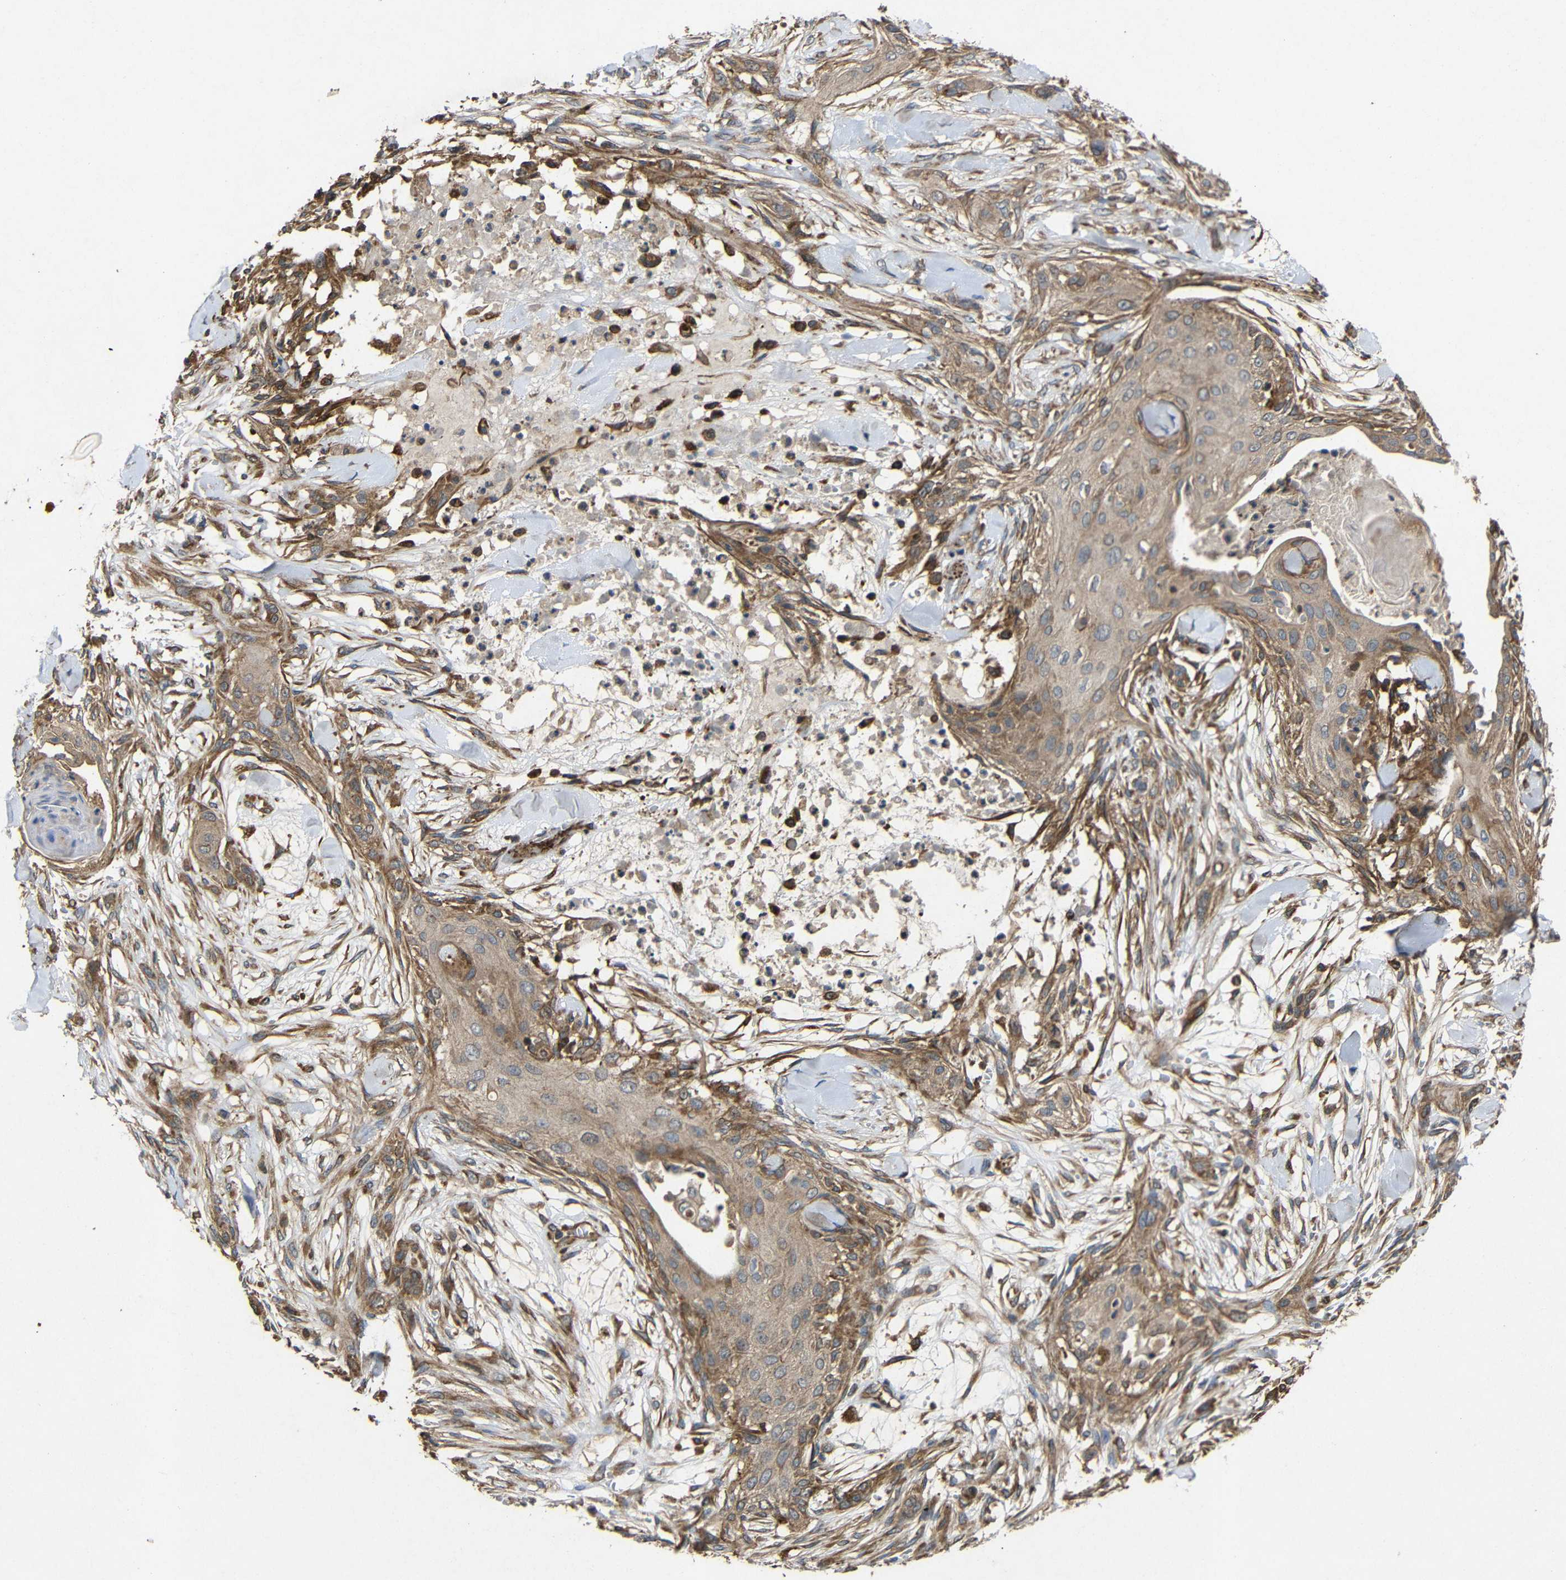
{"staining": {"intensity": "moderate", "quantity": ">75%", "location": "cytoplasmic/membranous"}, "tissue": "skin cancer", "cell_type": "Tumor cells", "image_type": "cancer", "snomed": [{"axis": "morphology", "description": "Squamous cell carcinoma, NOS"}, {"axis": "topography", "description": "Skin"}], "caption": "IHC photomicrograph of neoplastic tissue: human skin cancer (squamous cell carcinoma) stained using immunohistochemistry displays medium levels of moderate protein expression localized specifically in the cytoplasmic/membranous of tumor cells, appearing as a cytoplasmic/membranous brown color.", "gene": "EIF2S1", "patient": {"sex": "female", "age": 59}}